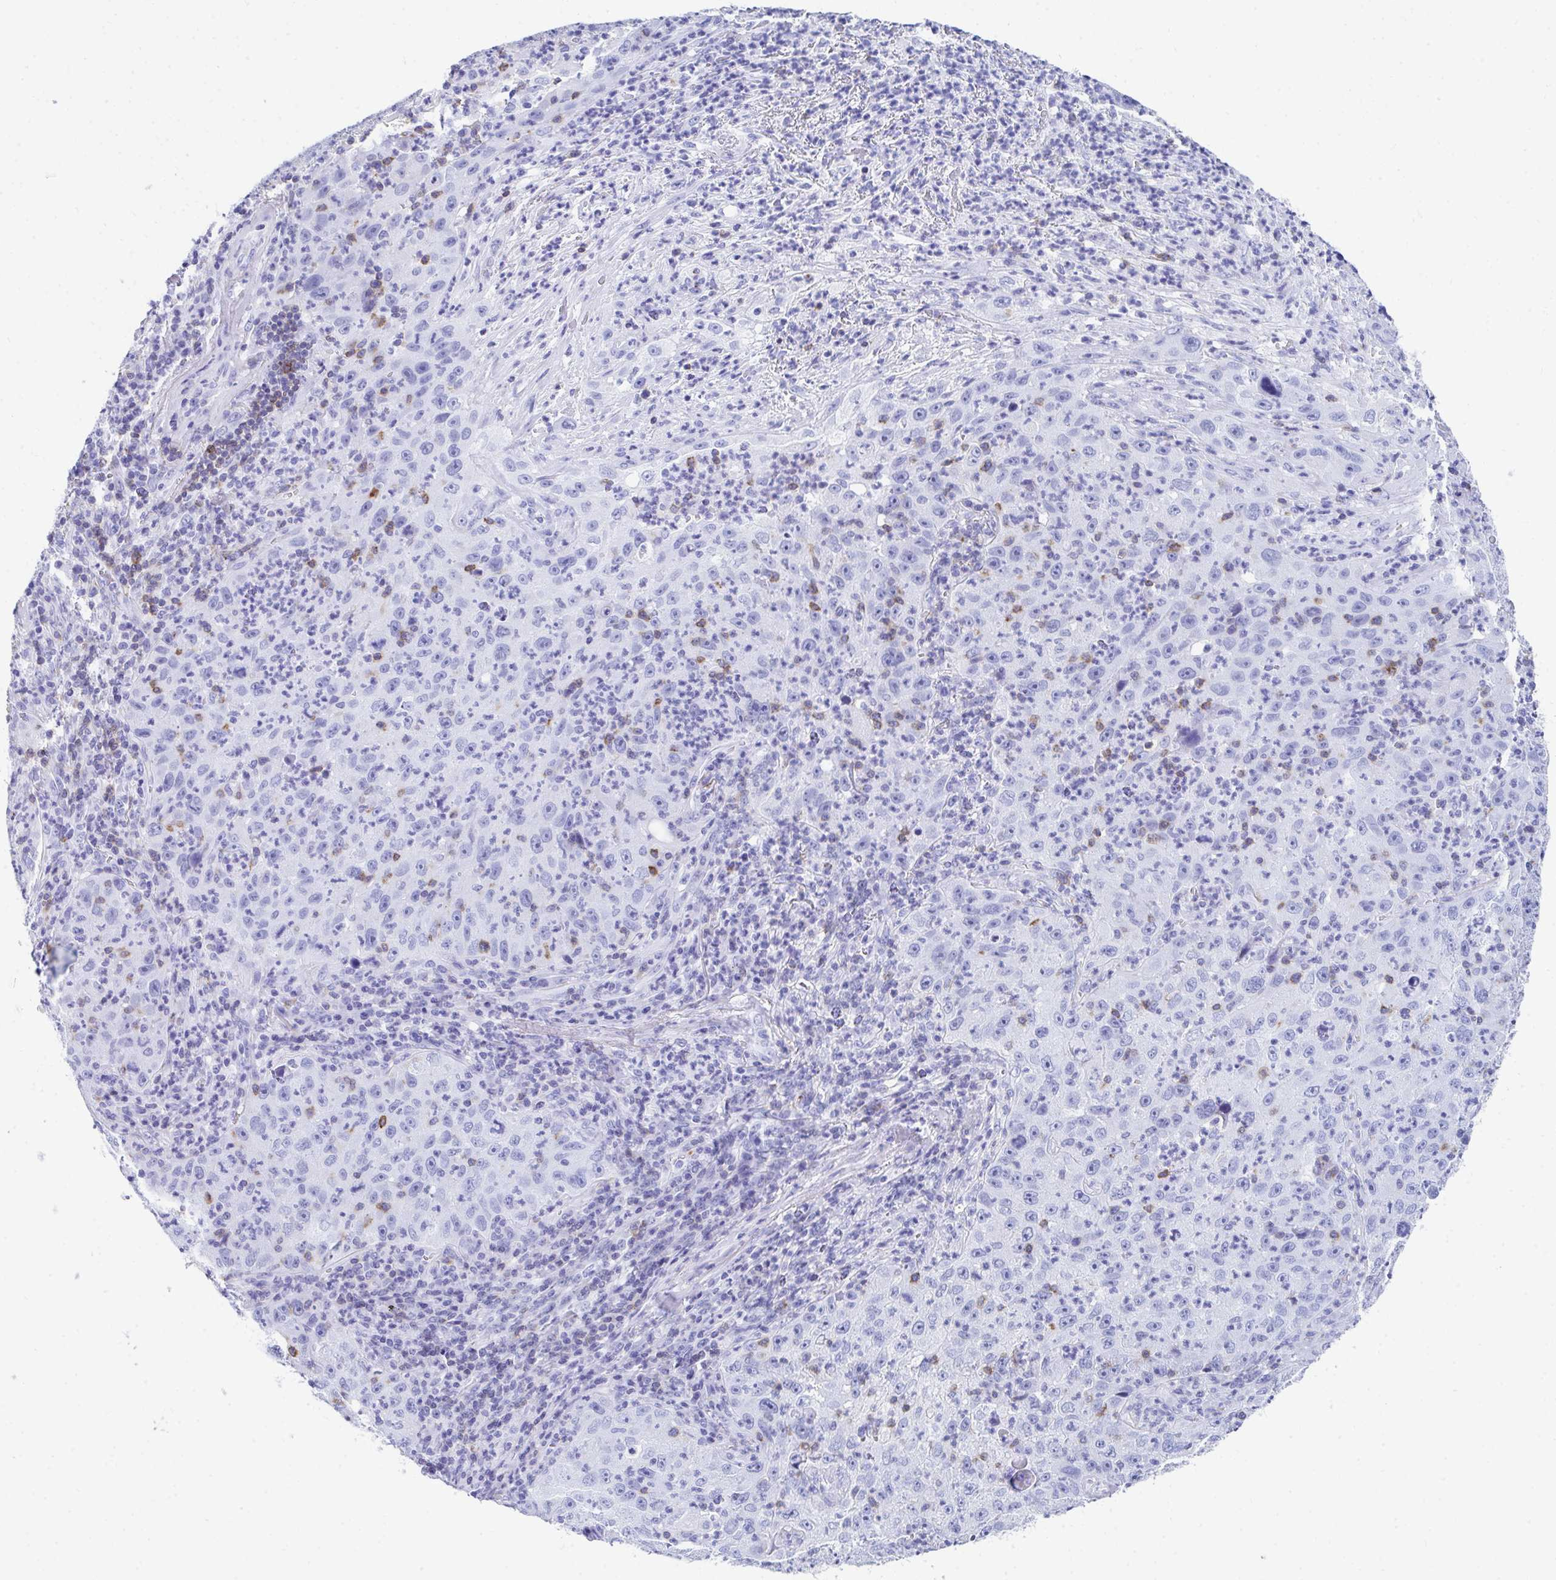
{"staining": {"intensity": "negative", "quantity": "none", "location": "none"}, "tissue": "lung cancer", "cell_type": "Tumor cells", "image_type": "cancer", "snomed": [{"axis": "morphology", "description": "Squamous cell carcinoma, NOS"}, {"axis": "topography", "description": "Lung"}], "caption": "The immunohistochemistry (IHC) histopathology image has no significant positivity in tumor cells of lung cancer tissue. (DAB (3,3'-diaminobenzidine) immunohistochemistry visualized using brightfield microscopy, high magnification).", "gene": "CD7", "patient": {"sex": "male", "age": 71}}